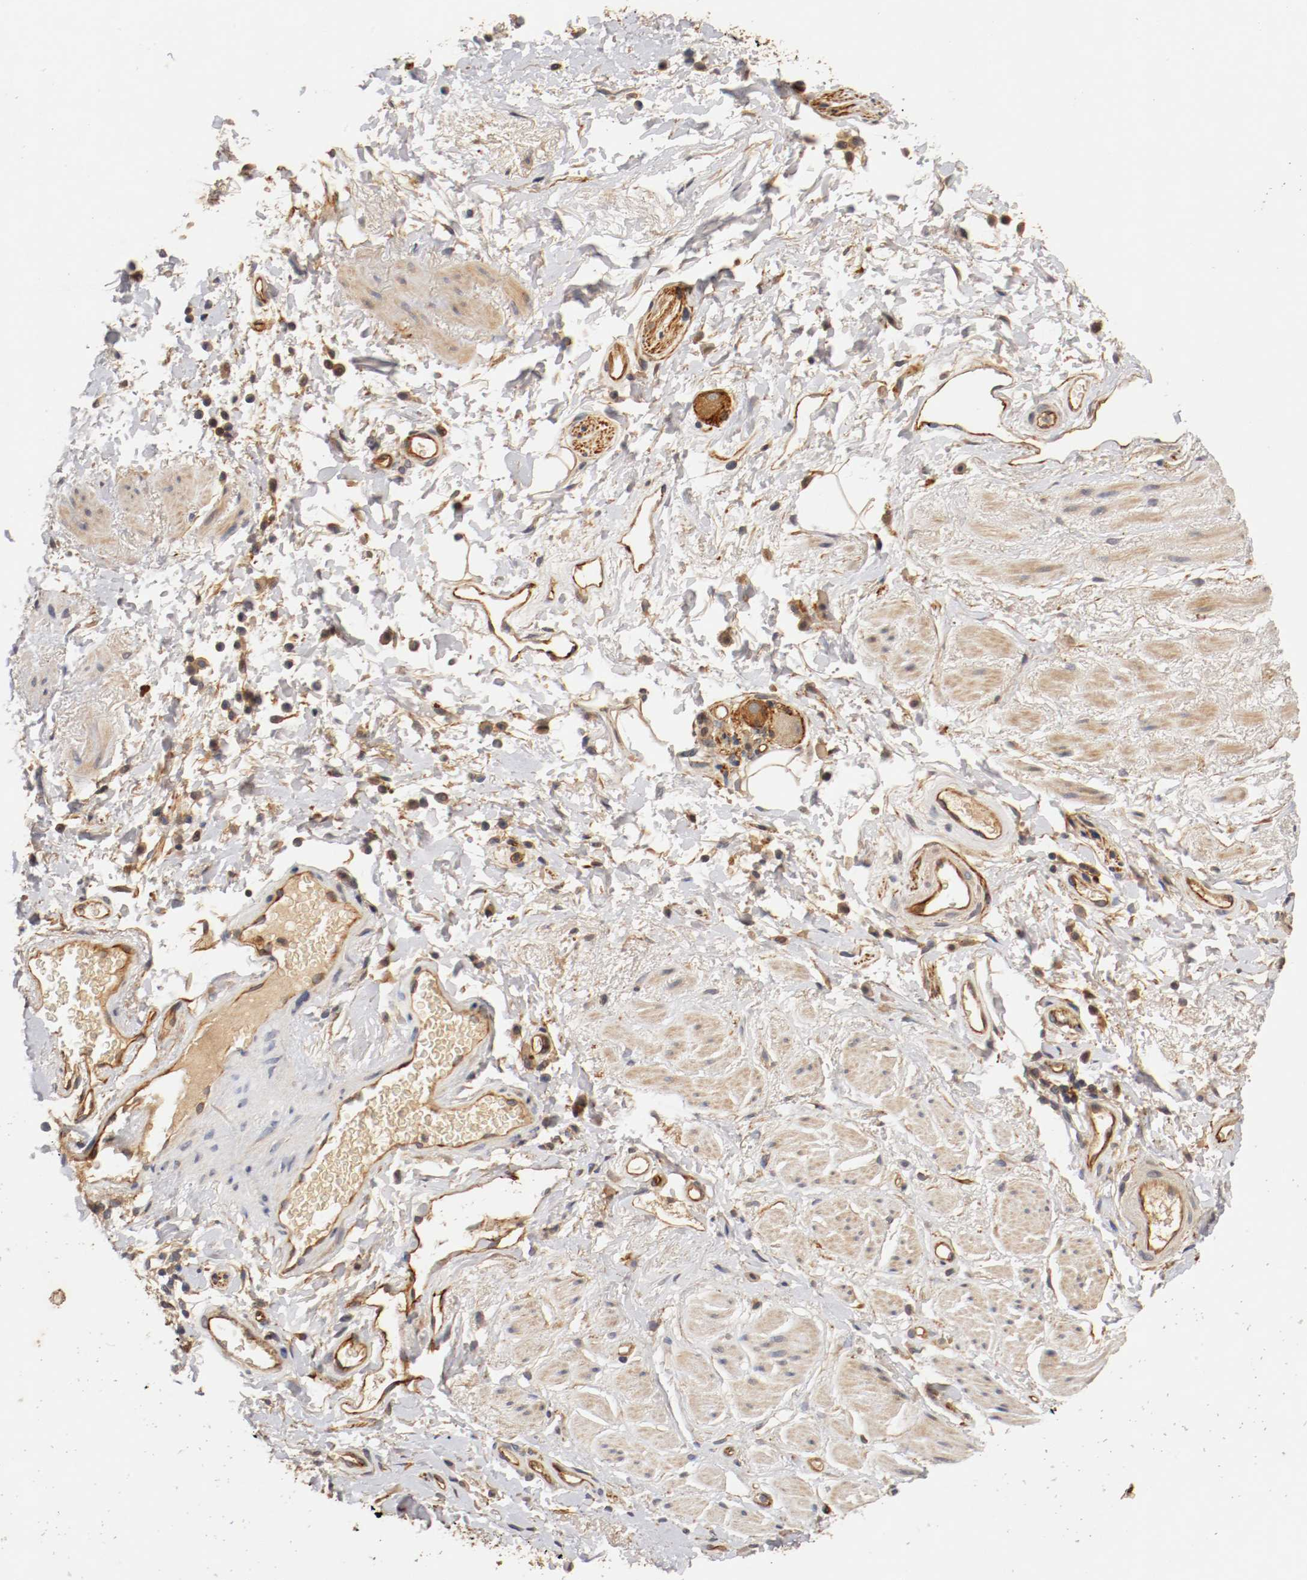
{"staining": {"intensity": "moderate", "quantity": ">75%", "location": "cytoplasmic/membranous"}, "tissue": "adipose tissue", "cell_type": "Adipocytes", "image_type": "normal", "snomed": [{"axis": "morphology", "description": "Normal tissue, NOS"}, {"axis": "topography", "description": "Soft tissue"}, {"axis": "topography", "description": "Peripheral nerve tissue"}], "caption": "Adipocytes exhibit moderate cytoplasmic/membranous expression in approximately >75% of cells in unremarkable adipose tissue. Using DAB (3,3'-diaminobenzidine) (brown) and hematoxylin (blue) stains, captured at high magnification using brightfield microscopy.", "gene": "TYK2", "patient": {"sex": "female", "age": 71}}